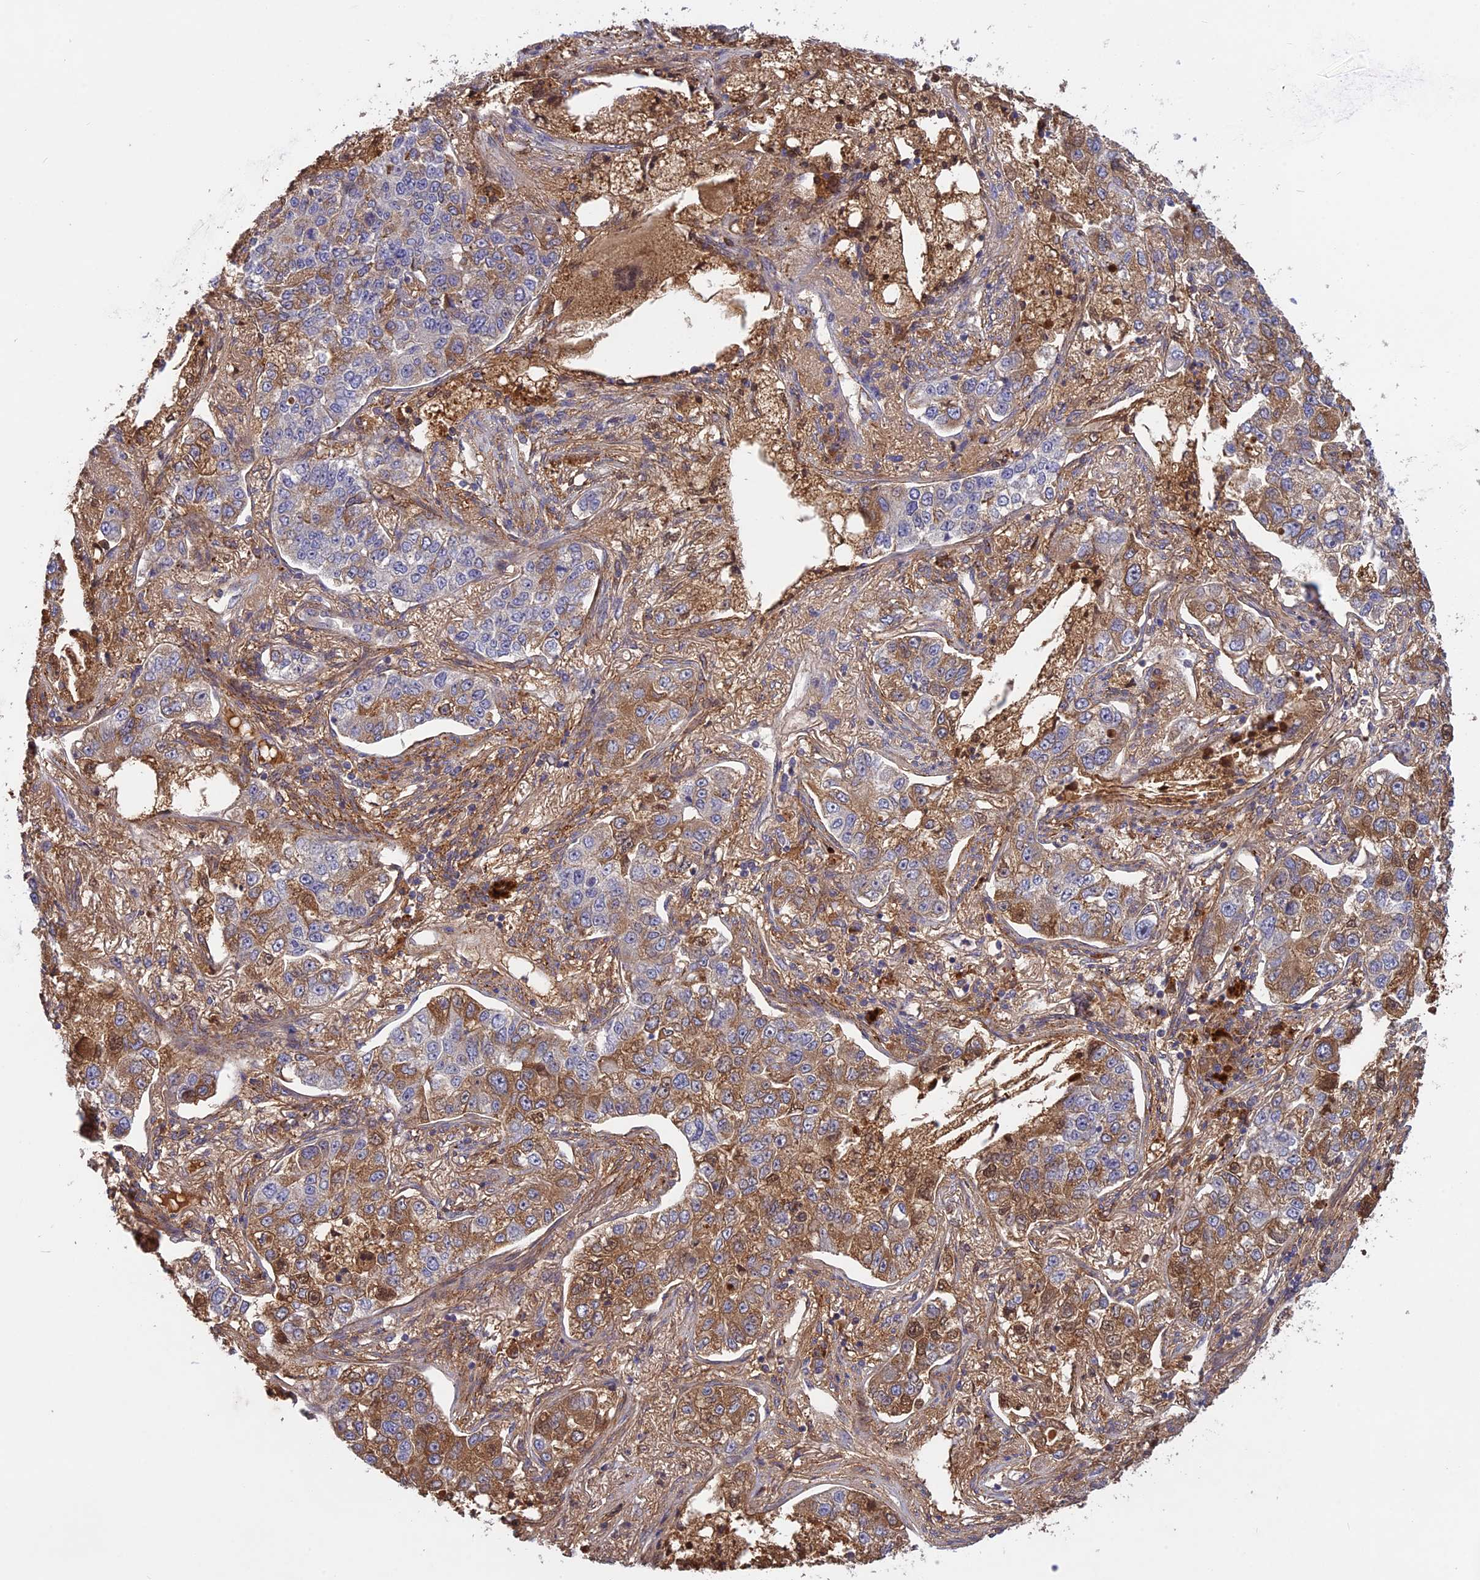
{"staining": {"intensity": "moderate", "quantity": "25%-75%", "location": "cytoplasmic/membranous"}, "tissue": "lung cancer", "cell_type": "Tumor cells", "image_type": "cancer", "snomed": [{"axis": "morphology", "description": "Adenocarcinoma, NOS"}, {"axis": "topography", "description": "Lung"}], "caption": "Brown immunohistochemical staining in human lung cancer shows moderate cytoplasmic/membranous positivity in approximately 25%-75% of tumor cells.", "gene": "ADO", "patient": {"sex": "male", "age": 49}}